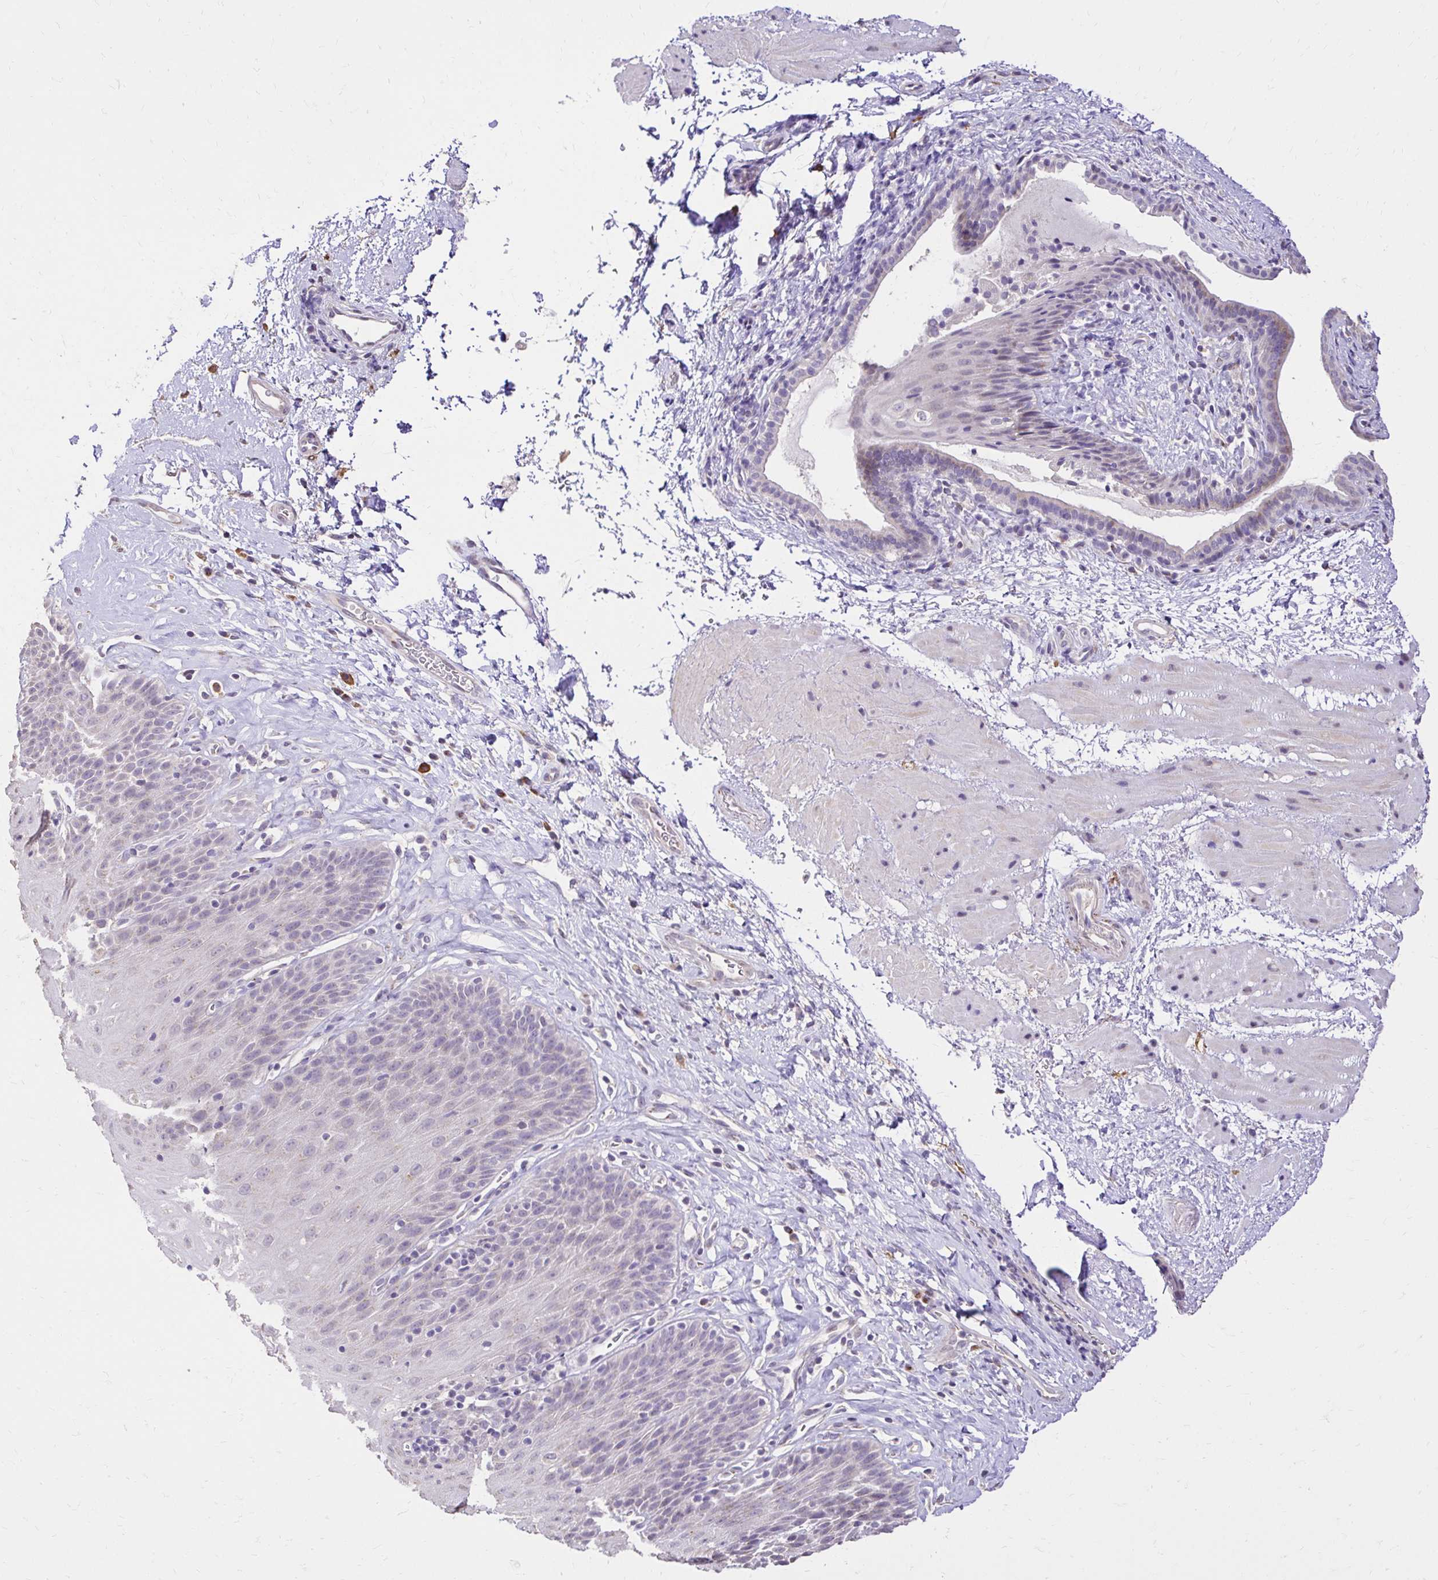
{"staining": {"intensity": "negative", "quantity": "none", "location": "none"}, "tissue": "esophagus", "cell_type": "Squamous epithelial cells", "image_type": "normal", "snomed": [{"axis": "morphology", "description": "Normal tissue, NOS"}, {"axis": "topography", "description": "Esophagus"}], "caption": "Histopathology image shows no significant protein expression in squamous epithelial cells of benign esophagus. (Stains: DAB (3,3'-diaminobenzidine) IHC with hematoxylin counter stain, Microscopy: brightfield microscopy at high magnification).", "gene": "KIAA1210", "patient": {"sex": "female", "age": 61}}